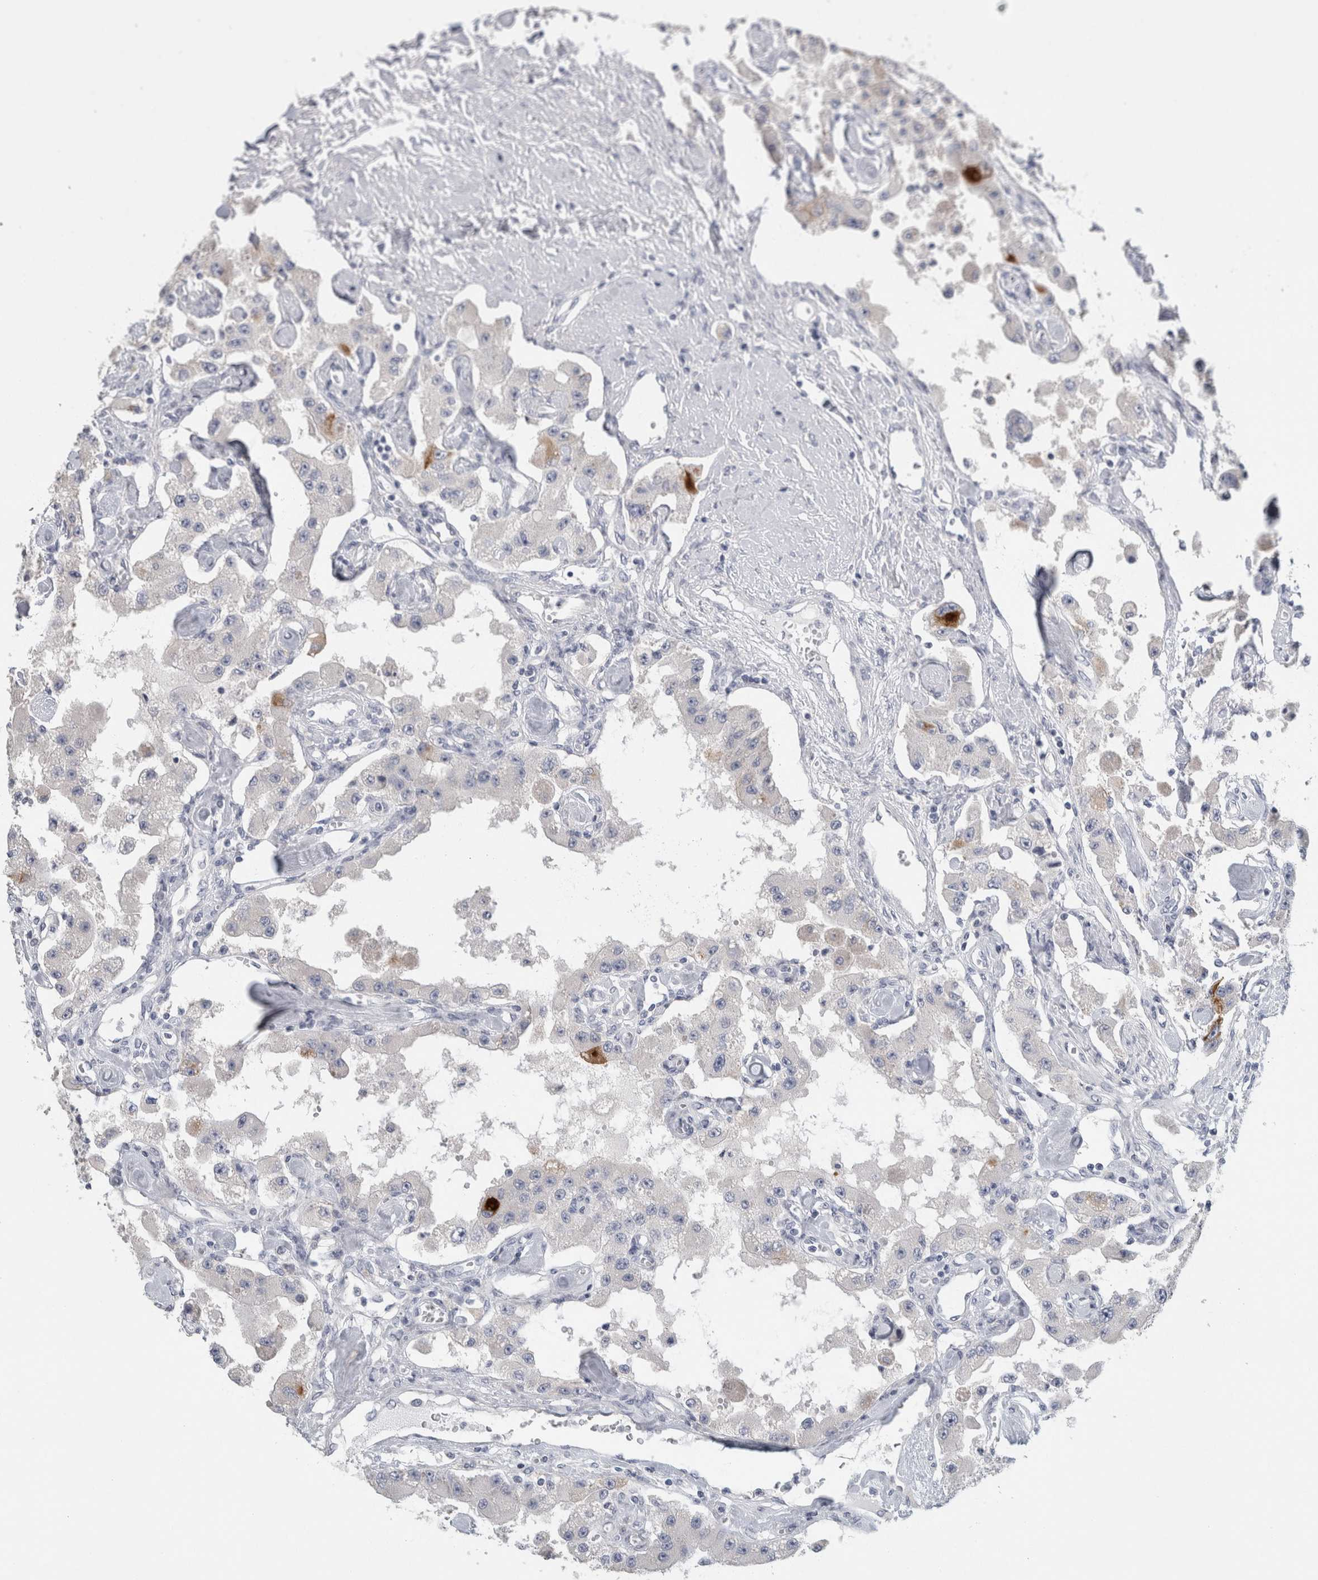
{"staining": {"intensity": "negative", "quantity": "none", "location": "none"}, "tissue": "carcinoid", "cell_type": "Tumor cells", "image_type": "cancer", "snomed": [{"axis": "morphology", "description": "Carcinoid, malignant, NOS"}, {"axis": "topography", "description": "Pancreas"}], "caption": "IHC micrograph of neoplastic tissue: human carcinoid (malignant) stained with DAB demonstrates no significant protein expression in tumor cells.", "gene": "NEFM", "patient": {"sex": "male", "age": 41}}